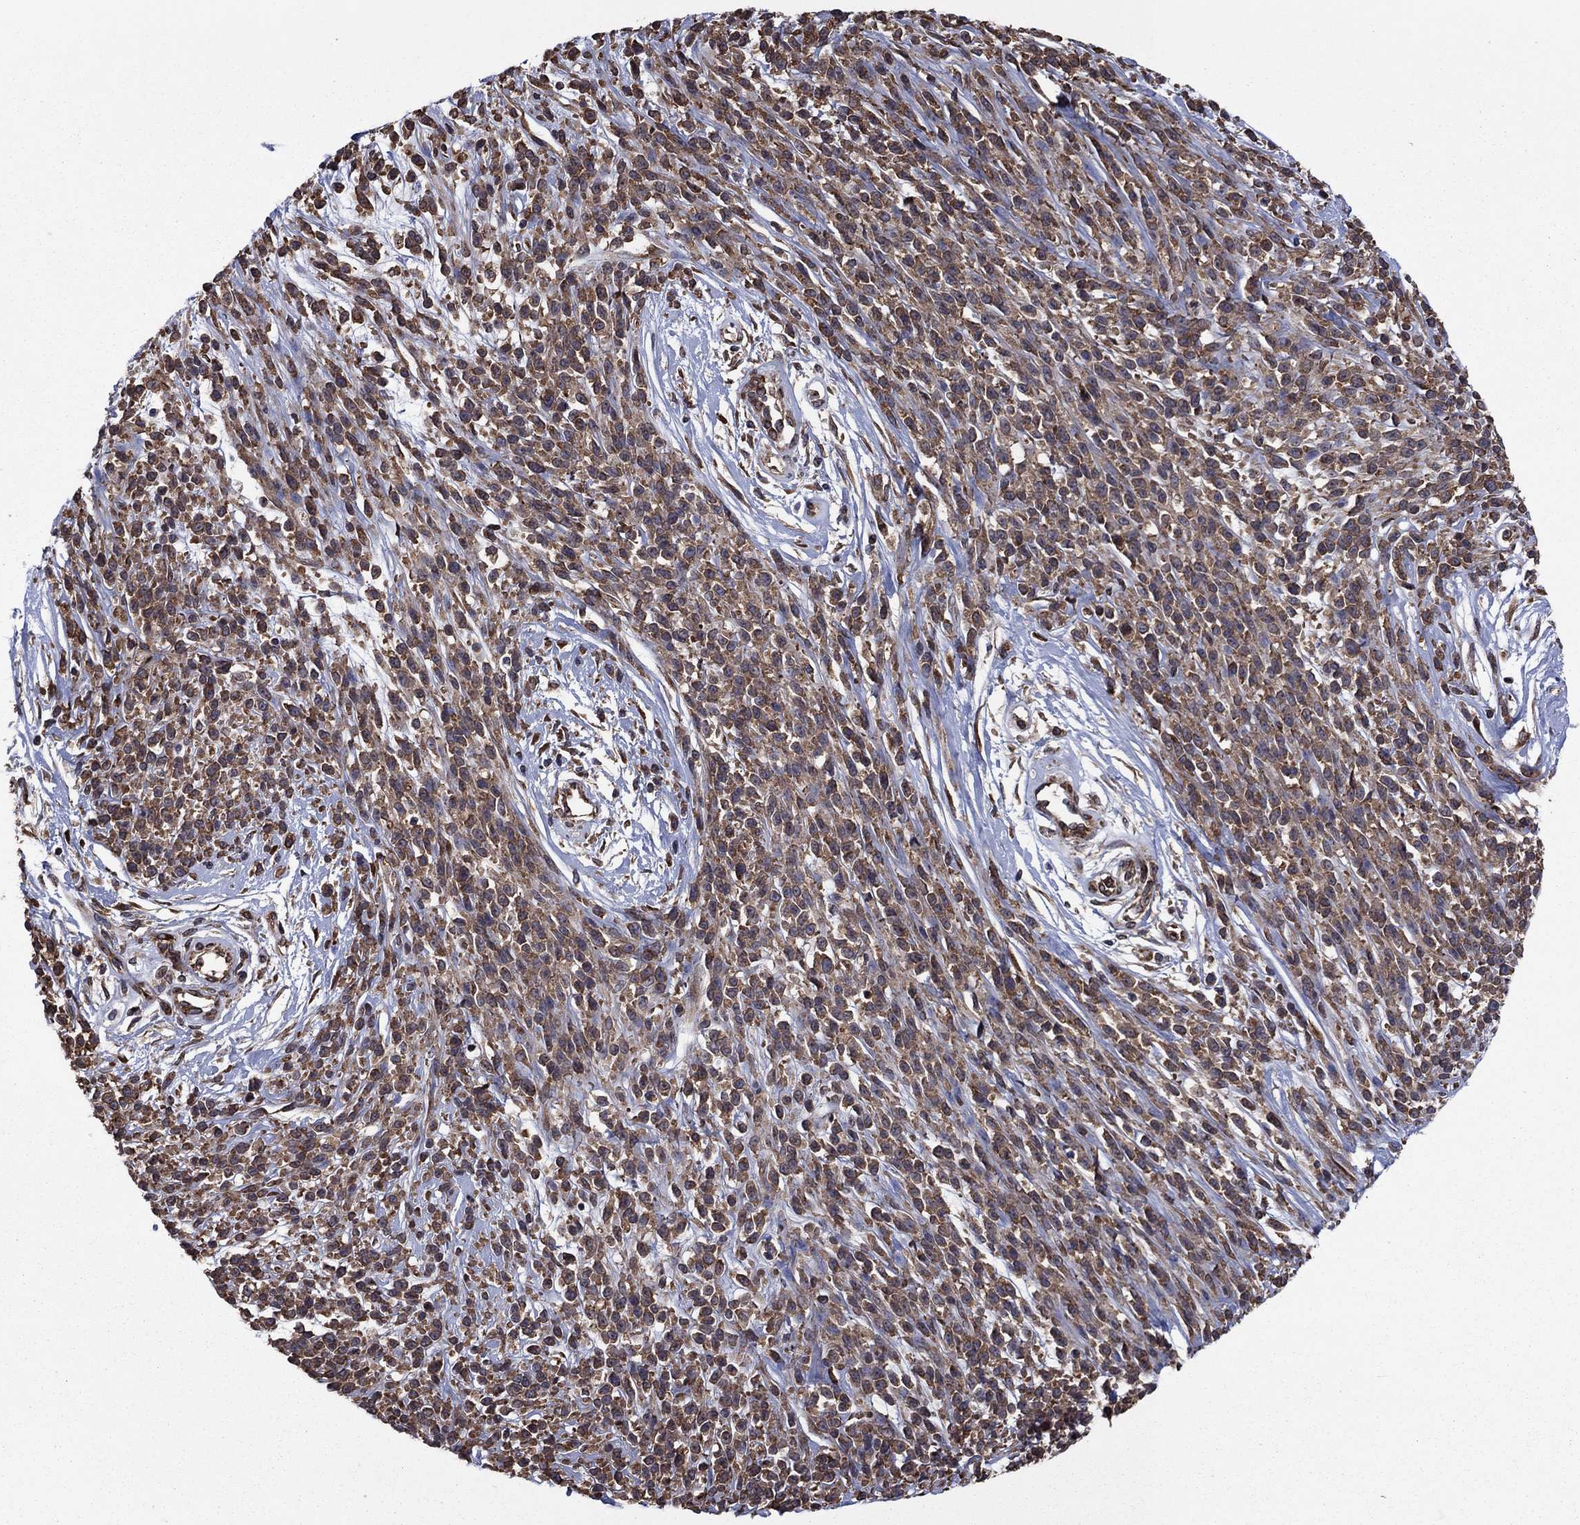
{"staining": {"intensity": "moderate", "quantity": ">75%", "location": "cytoplasmic/membranous"}, "tissue": "melanoma", "cell_type": "Tumor cells", "image_type": "cancer", "snomed": [{"axis": "morphology", "description": "Malignant melanoma, NOS"}, {"axis": "topography", "description": "Skin"}, {"axis": "topography", "description": "Skin of trunk"}], "caption": "Melanoma was stained to show a protein in brown. There is medium levels of moderate cytoplasmic/membranous staining in about >75% of tumor cells.", "gene": "YBX1", "patient": {"sex": "male", "age": 74}}